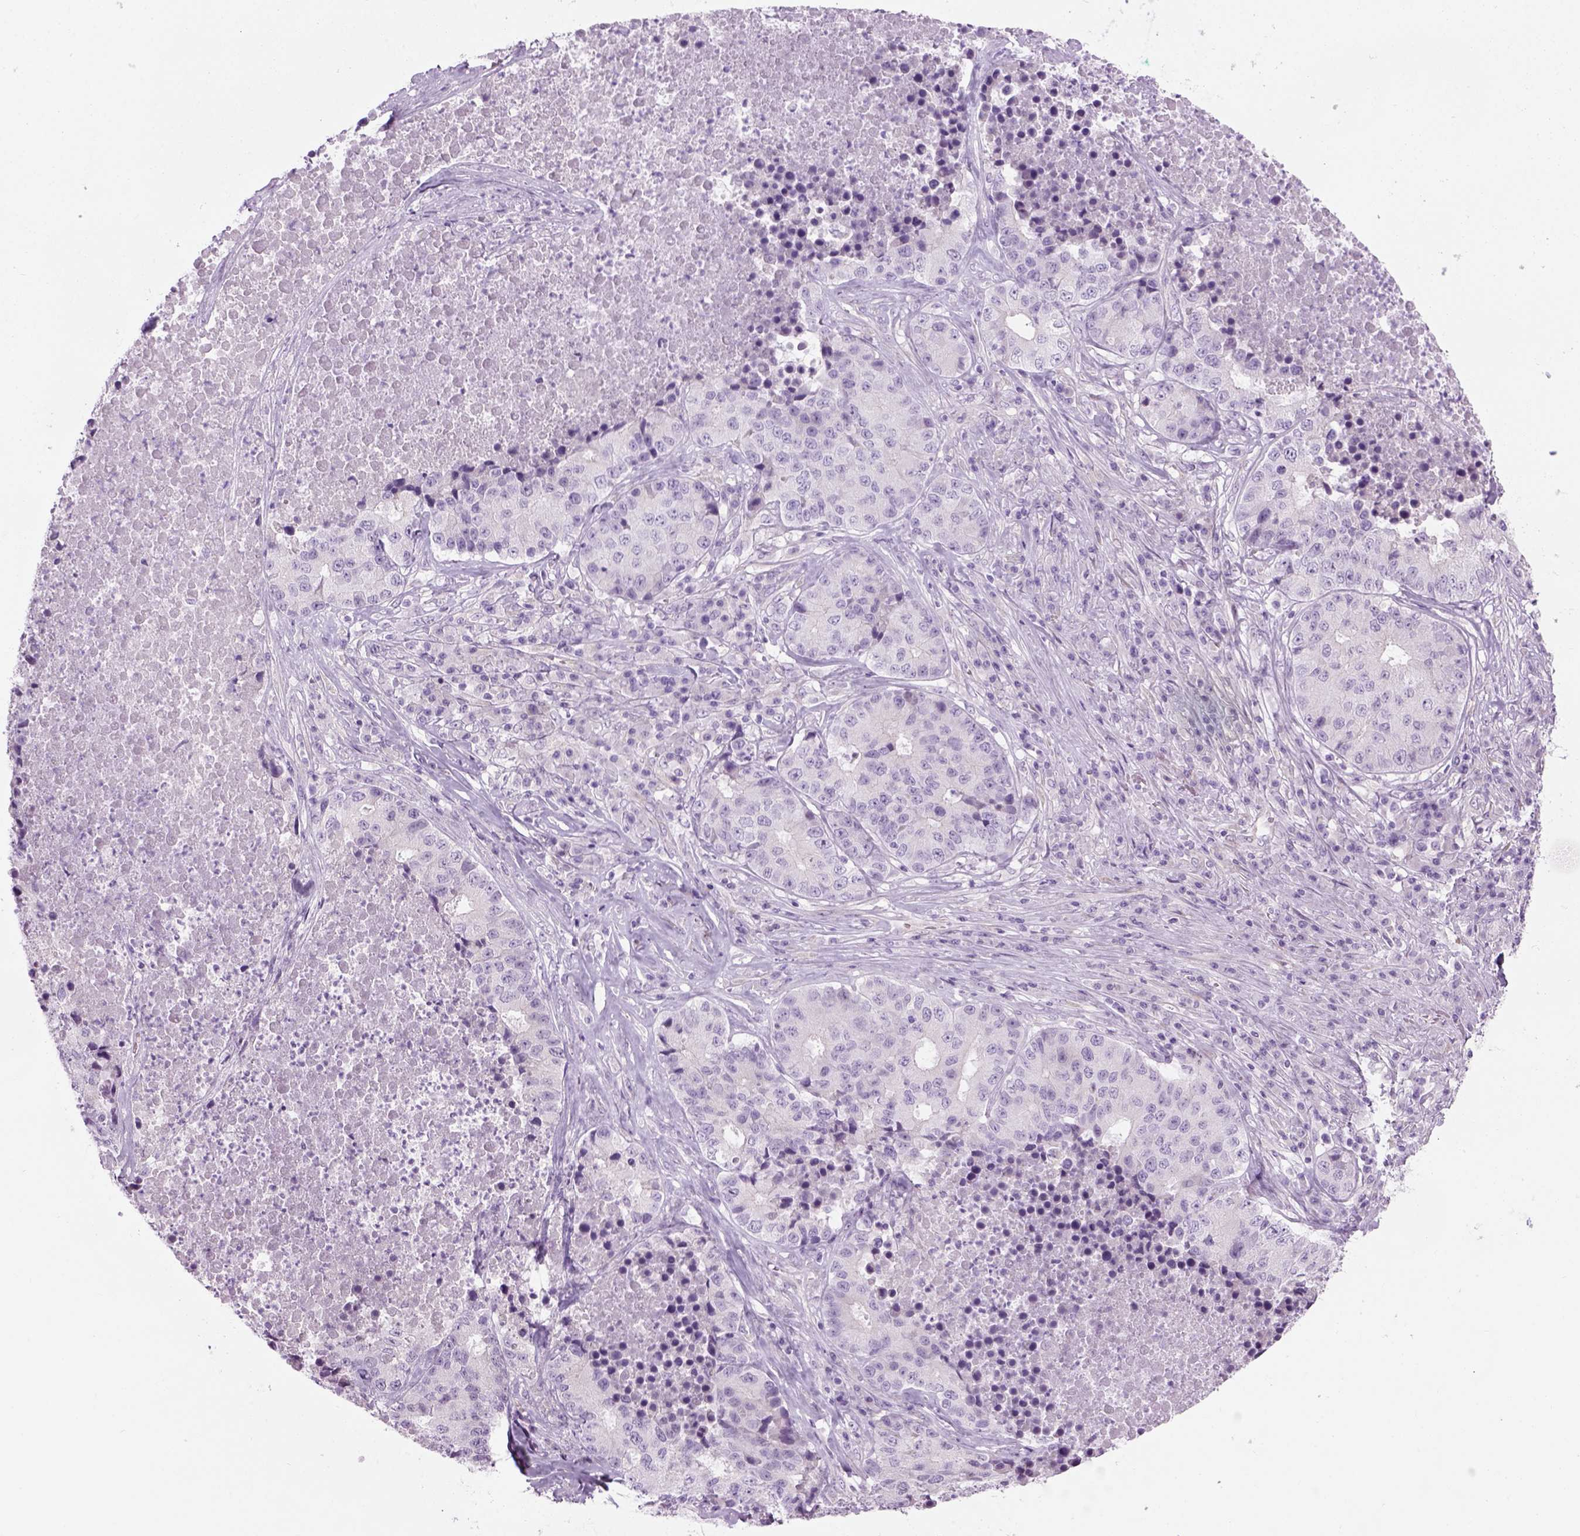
{"staining": {"intensity": "negative", "quantity": "none", "location": "none"}, "tissue": "stomach cancer", "cell_type": "Tumor cells", "image_type": "cancer", "snomed": [{"axis": "morphology", "description": "Adenocarcinoma, NOS"}, {"axis": "topography", "description": "Stomach"}], "caption": "Protein analysis of stomach cancer exhibits no significant staining in tumor cells.", "gene": "CIBAR2", "patient": {"sex": "male", "age": 71}}